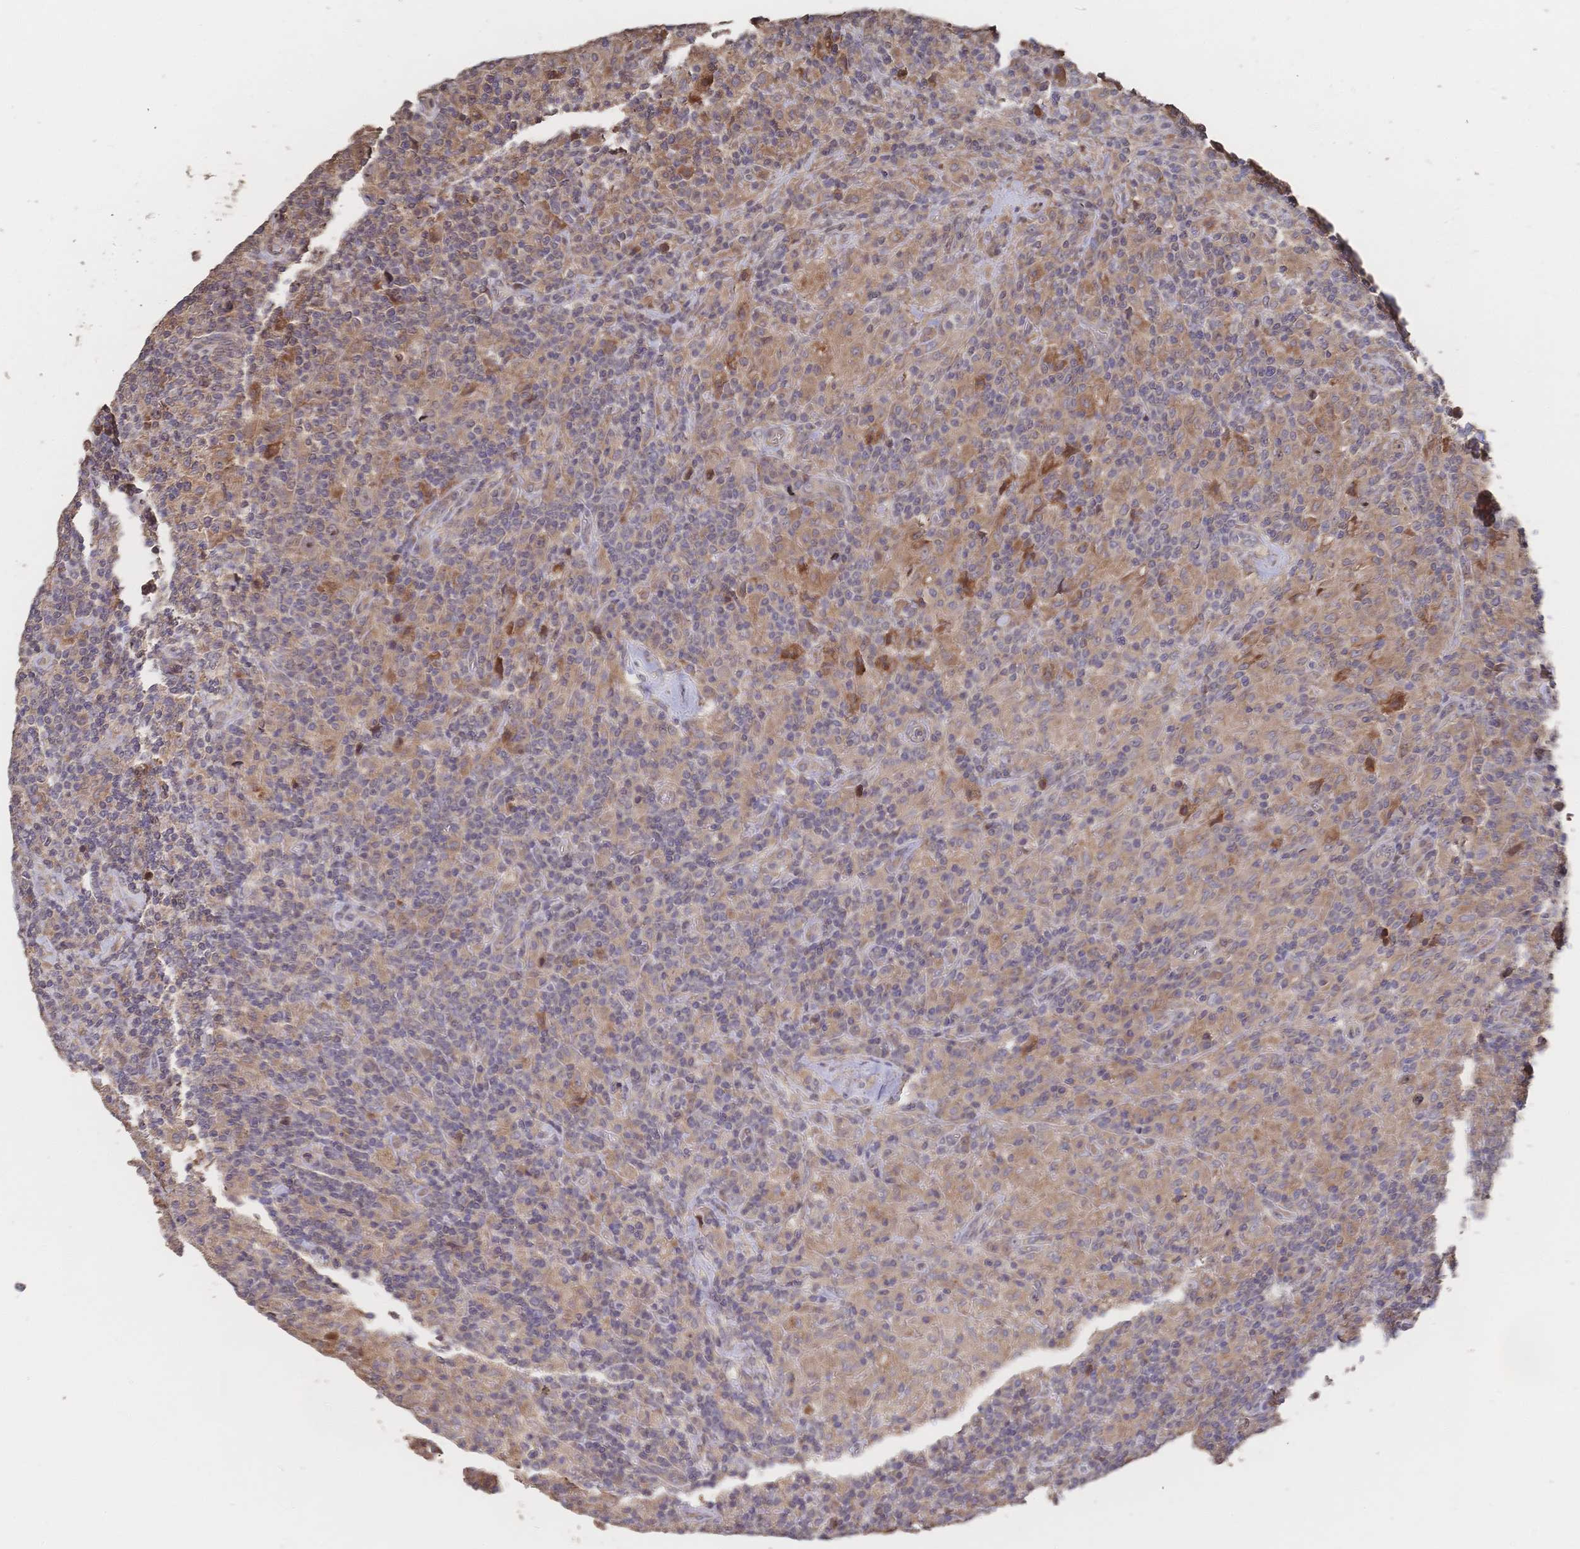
{"staining": {"intensity": "moderate", "quantity": "25%-75%", "location": "nuclear"}, "tissue": "lymphoma", "cell_type": "Tumor cells", "image_type": "cancer", "snomed": [{"axis": "morphology", "description": "Hodgkin's disease, NOS"}, {"axis": "topography", "description": "Lymph node"}], "caption": "High-power microscopy captured an immunohistochemistry photomicrograph of lymphoma, revealing moderate nuclear staining in approximately 25%-75% of tumor cells.", "gene": "DNAJA4", "patient": {"sex": "male", "age": 70}}